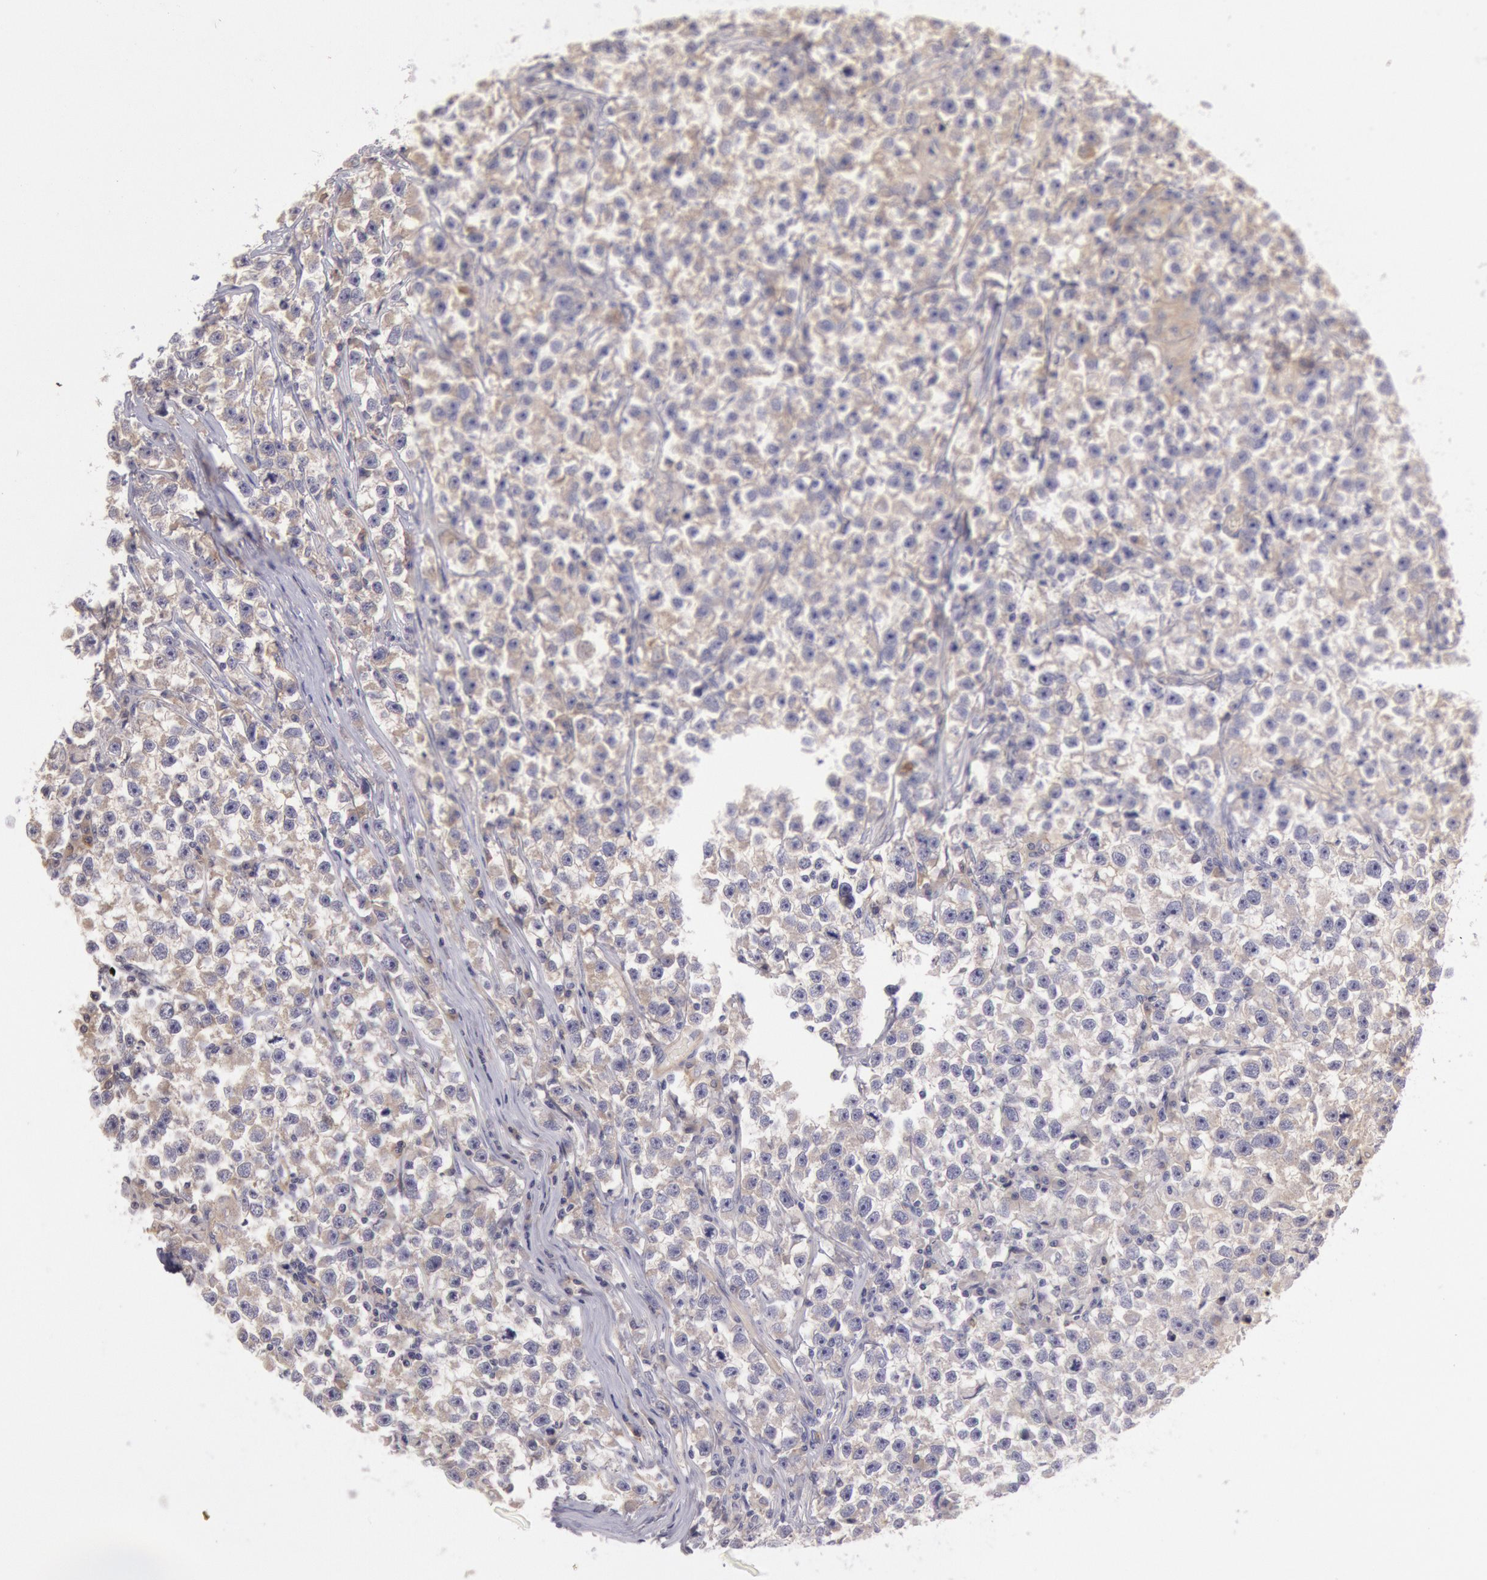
{"staining": {"intensity": "weak", "quantity": "25%-75%", "location": "cytoplasmic/membranous"}, "tissue": "testis cancer", "cell_type": "Tumor cells", "image_type": "cancer", "snomed": [{"axis": "morphology", "description": "Seminoma, NOS"}, {"axis": "topography", "description": "Testis"}], "caption": "Immunohistochemistry (IHC) photomicrograph of neoplastic tissue: seminoma (testis) stained using IHC demonstrates low levels of weak protein expression localized specifically in the cytoplasmic/membranous of tumor cells, appearing as a cytoplasmic/membranous brown color.", "gene": "MYO5A", "patient": {"sex": "male", "age": 33}}